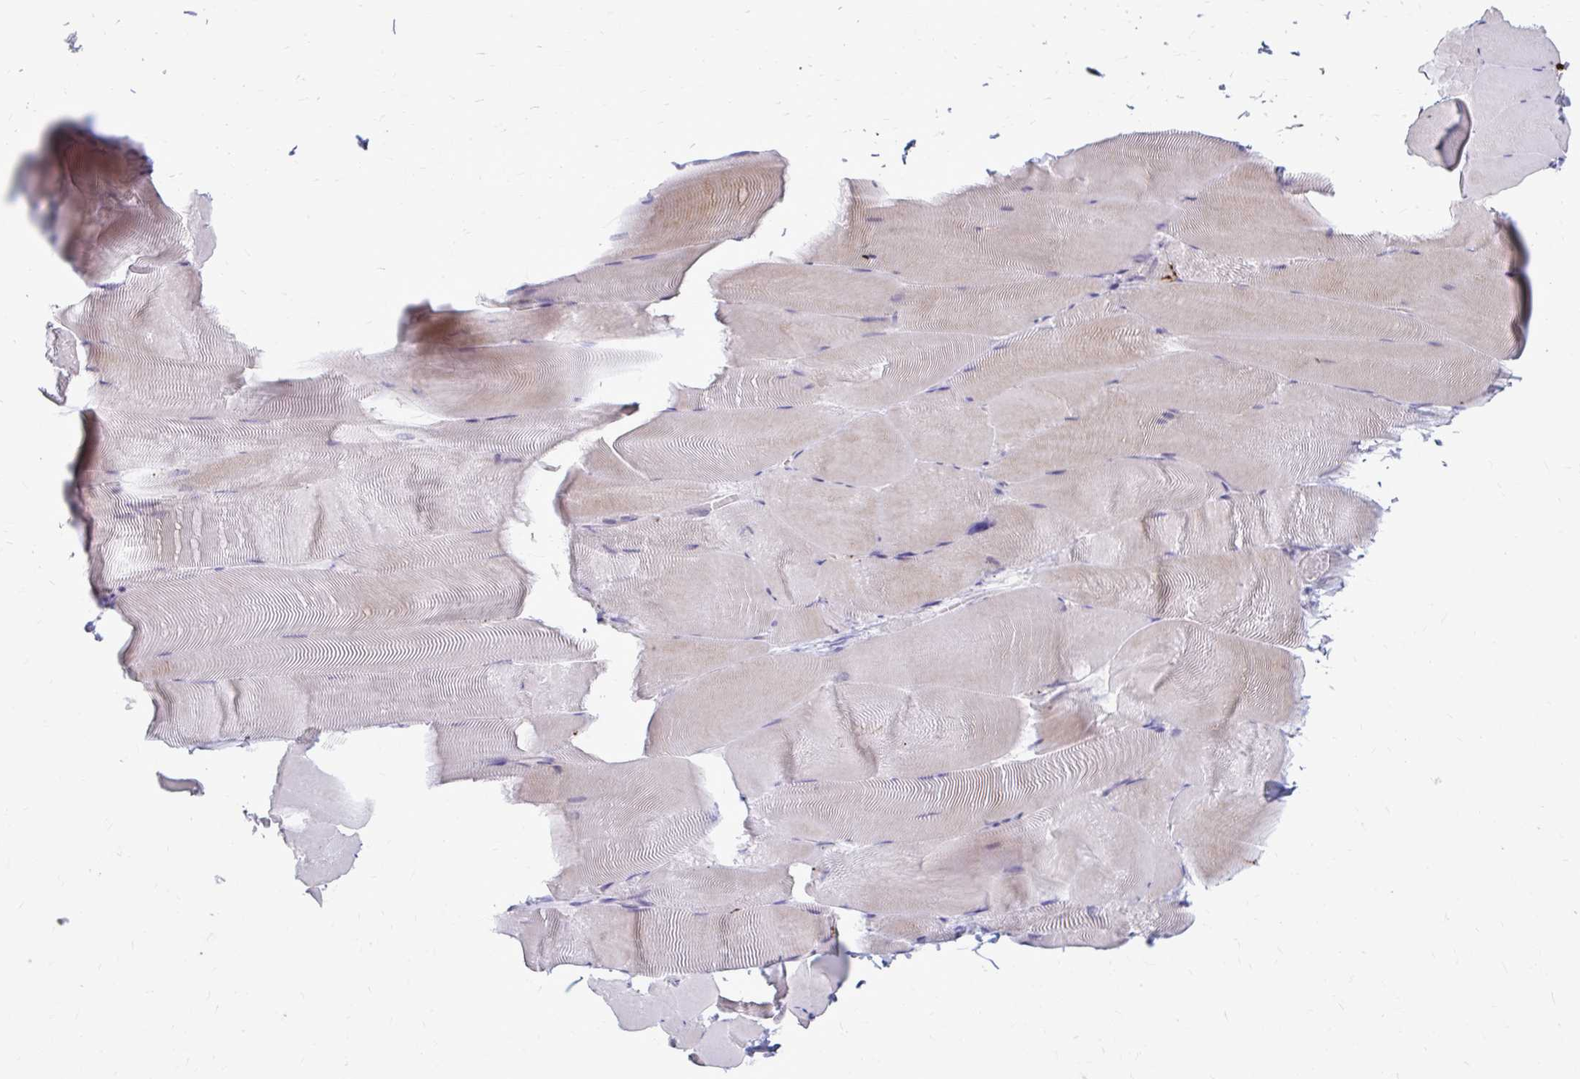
{"staining": {"intensity": "moderate", "quantity": "<25%", "location": "cytoplasmic/membranous"}, "tissue": "skeletal muscle", "cell_type": "Myocytes", "image_type": "normal", "snomed": [{"axis": "morphology", "description": "Normal tissue, NOS"}, {"axis": "topography", "description": "Skeletal muscle"}], "caption": "A high-resolution image shows IHC staining of normal skeletal muscle, which displays moderate cytoplasmic/membranous staining in about <25% of myocytes.", "gene": "MSMO1", "patient": {"sex": "female", "age": 64}}